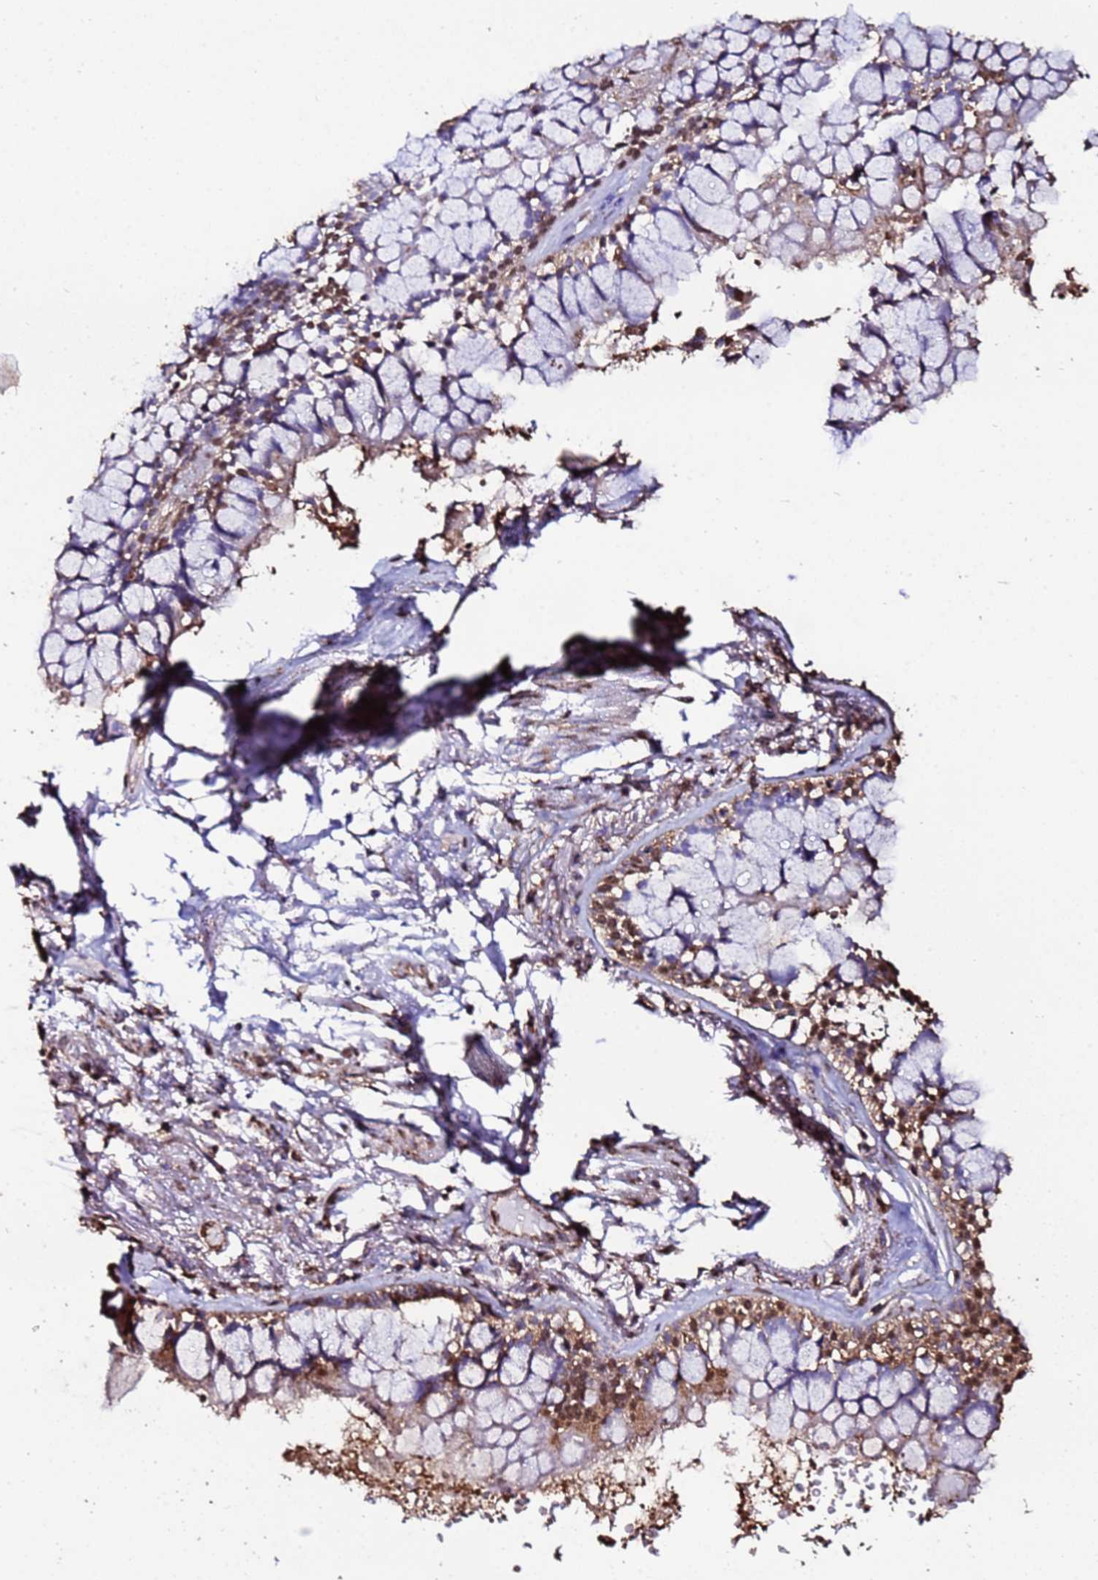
{"staining": {"intensity": "moderate", "quantity": ">75%", "location": "cytoplasmic/membranous,nuclear"}, "tissue": "bronchus", "cell_type": "Respiratory epithelial cells", "image_type": "normal", "snomed": [{"axis": "morphology", "description": "Normal tissue, NOS"}, {"axis": "topography", "description": "Bronchus"}], "caption": "Immunohistochemistry (IHC) histopathology image of unremarkable bronchus: human bronchus stained using immunohistochemistry (IHC) exhibits medium levels of moderate protein expression localized specifically in the cytoplasmic/membranous,nuclear of respiratory epithelial cells, appearing as a cytoplasmic/membranous,nuclear brown color.", "gene": "TRIP6", "patient": {"sex": "male", "age": 70}}